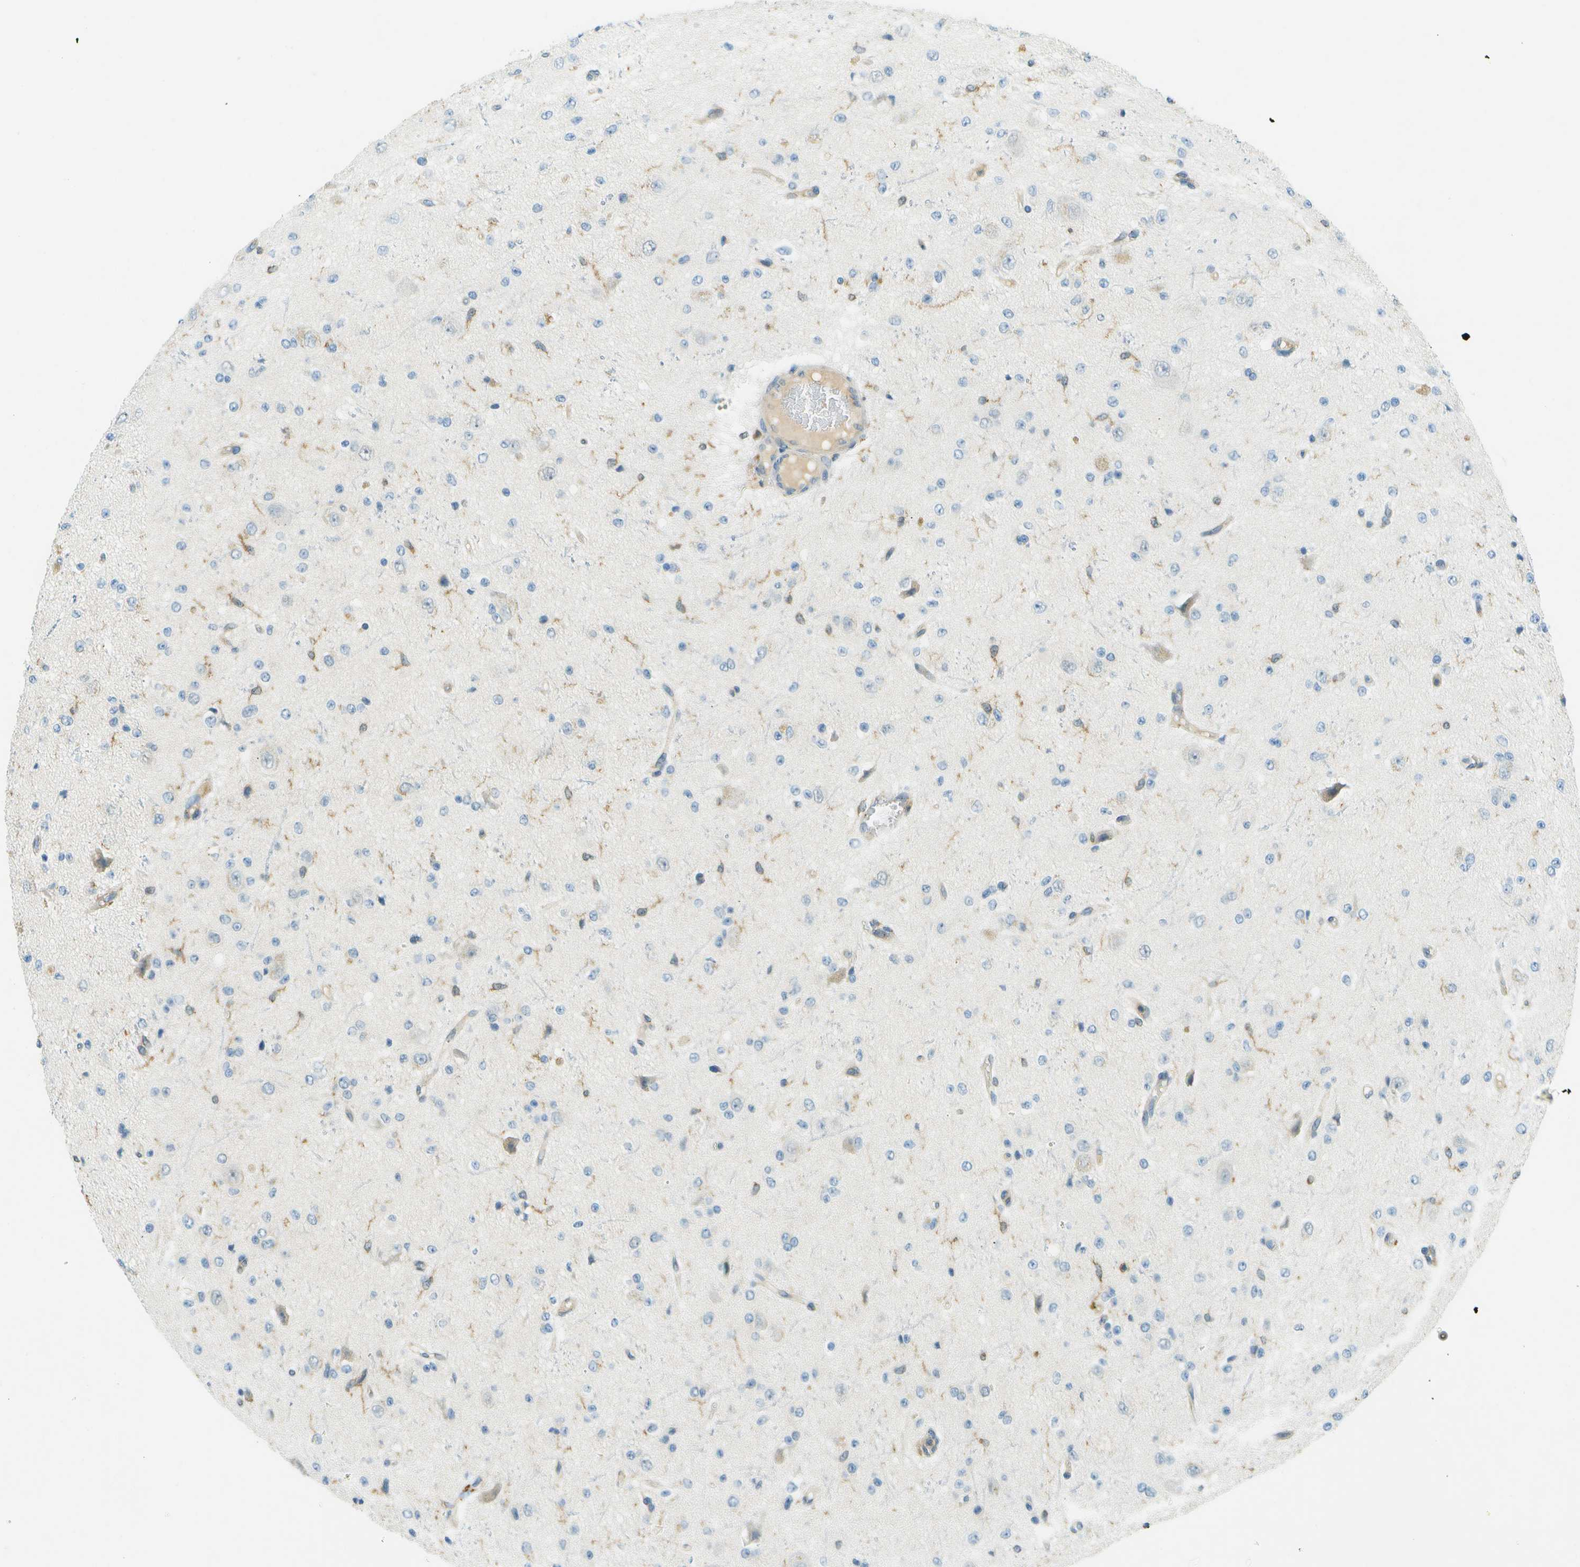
{"staining": {"intensity": "negative", "quantity": "none", "location": "none"}, "tissue": "glioma", "cell_type": "Tumor cells", "image_type": "cancer", "snomed": [{"axis": "morphology", "description": "Glioma, malignant, High grade"}, {"axis": "topography", "description": "pancreas cauda"}], "caption": "This is a image of immunohistochemistry (IHC) staining of high-grade glioma (malignant), which shows no expression in tumor cells.", "gene": "TMTC1", "patient": {"sex": "male", "age": 60}}